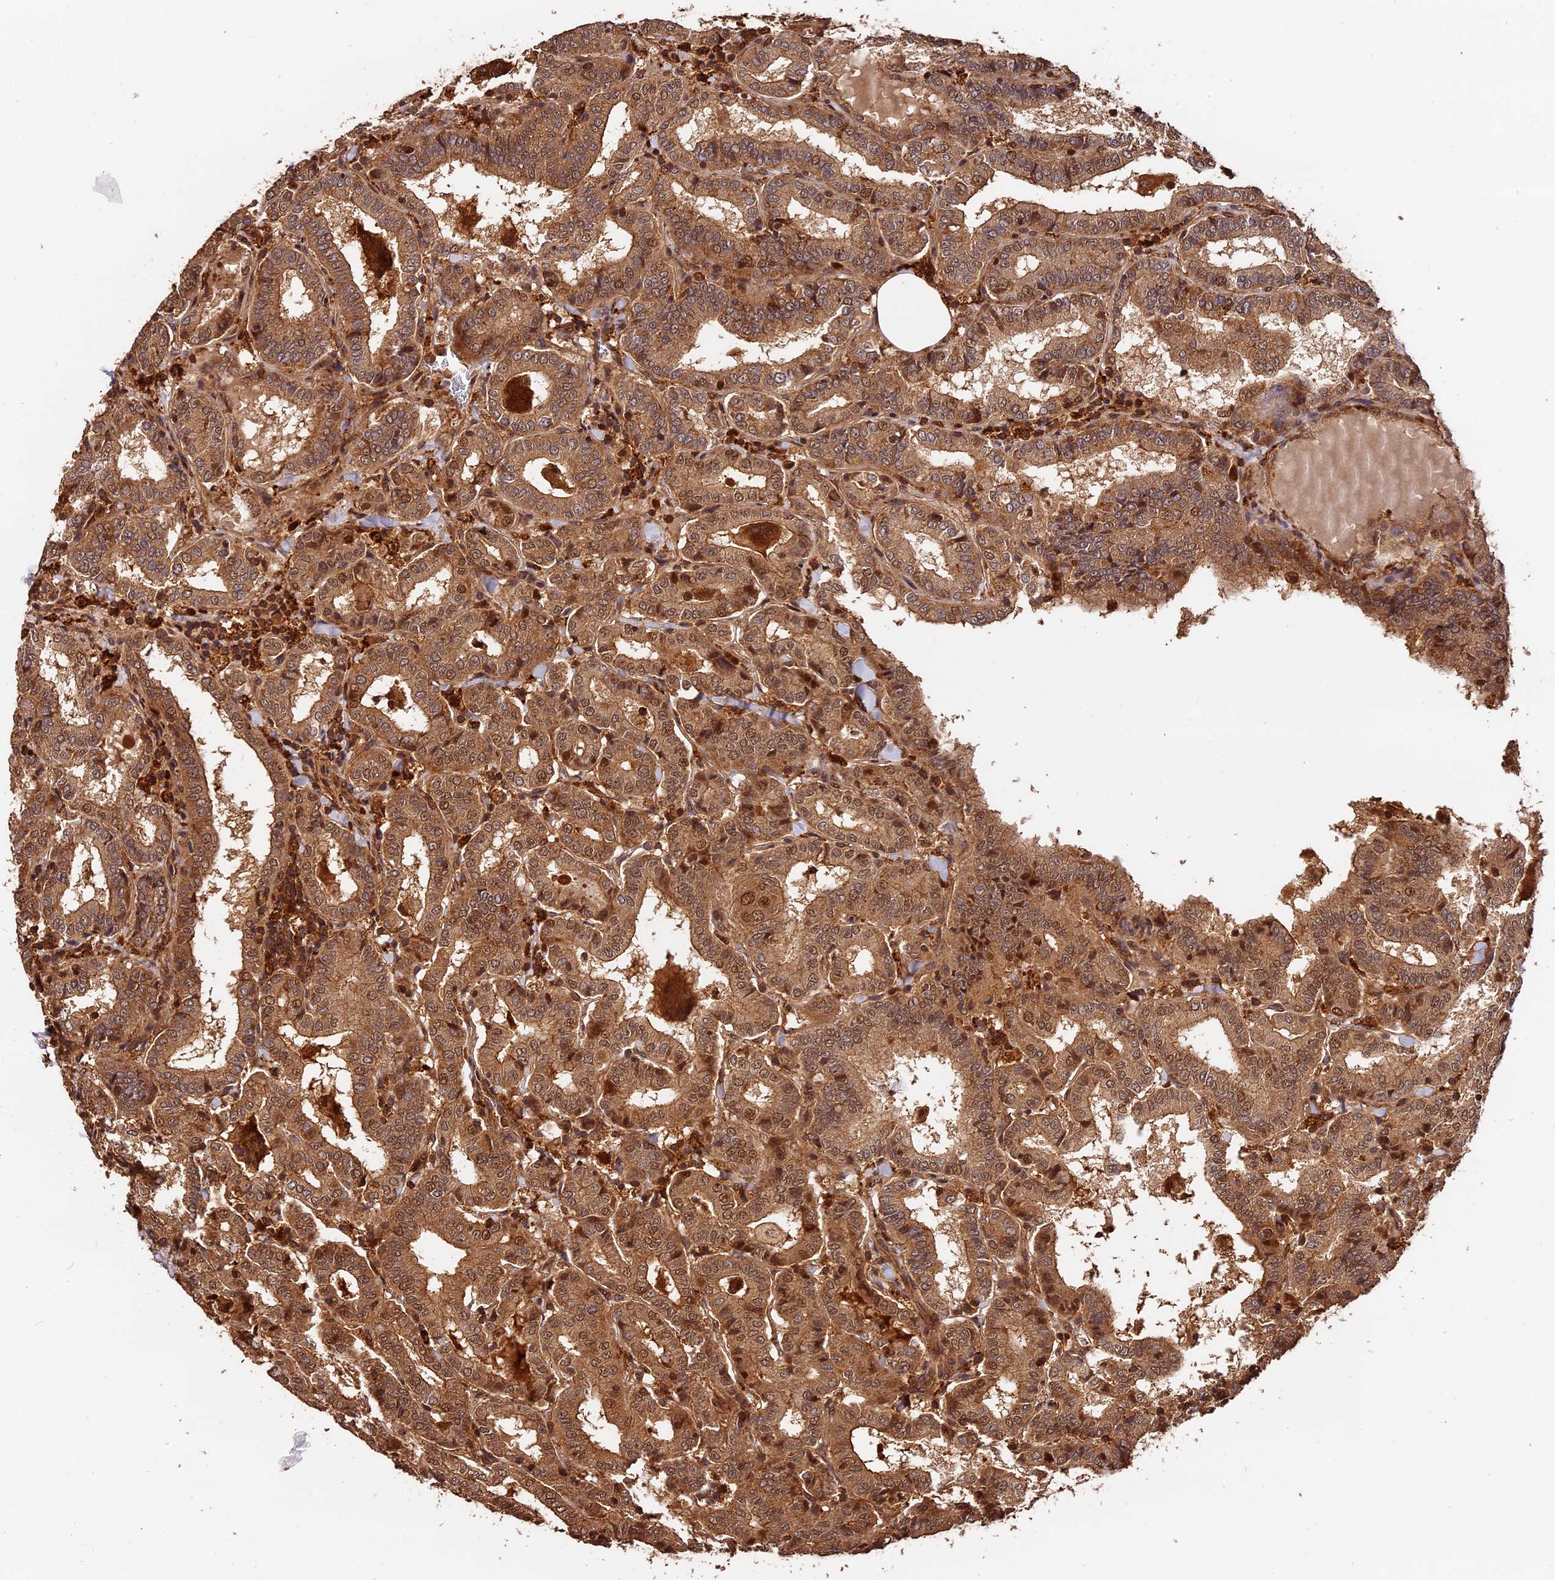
{"staining": {"intensity": "moderate", "quantity": ">75%", "location": "cytoplasmic/membranous,nuclear"}, "tissue": "thyroid cancer", "cell_type": "Tumor cells", "image_type": "cancer", "snomed": [{"axis": "morphology", "description": "Papillary adenocarcinoma, NOS"}, {"axis": "topography", "description": "Thyroid gland"}], "caption": "Immunohistochemistry staining of thyroid cancer, which exhibits medium levels of moderate cytoplasmic/membranous and nuclear positivity in about >75% of tumor cells indicating moderate cytoplasmic/membranous and nuclear protein staining. The staining was performed using DAB (3,3'-diaminobenzidine) (brown) for protein detection and nuclei were counterstained in hematoxylin (blue).", "gene": "MMP15", "patient": {"sex": "female", "age": 72}}